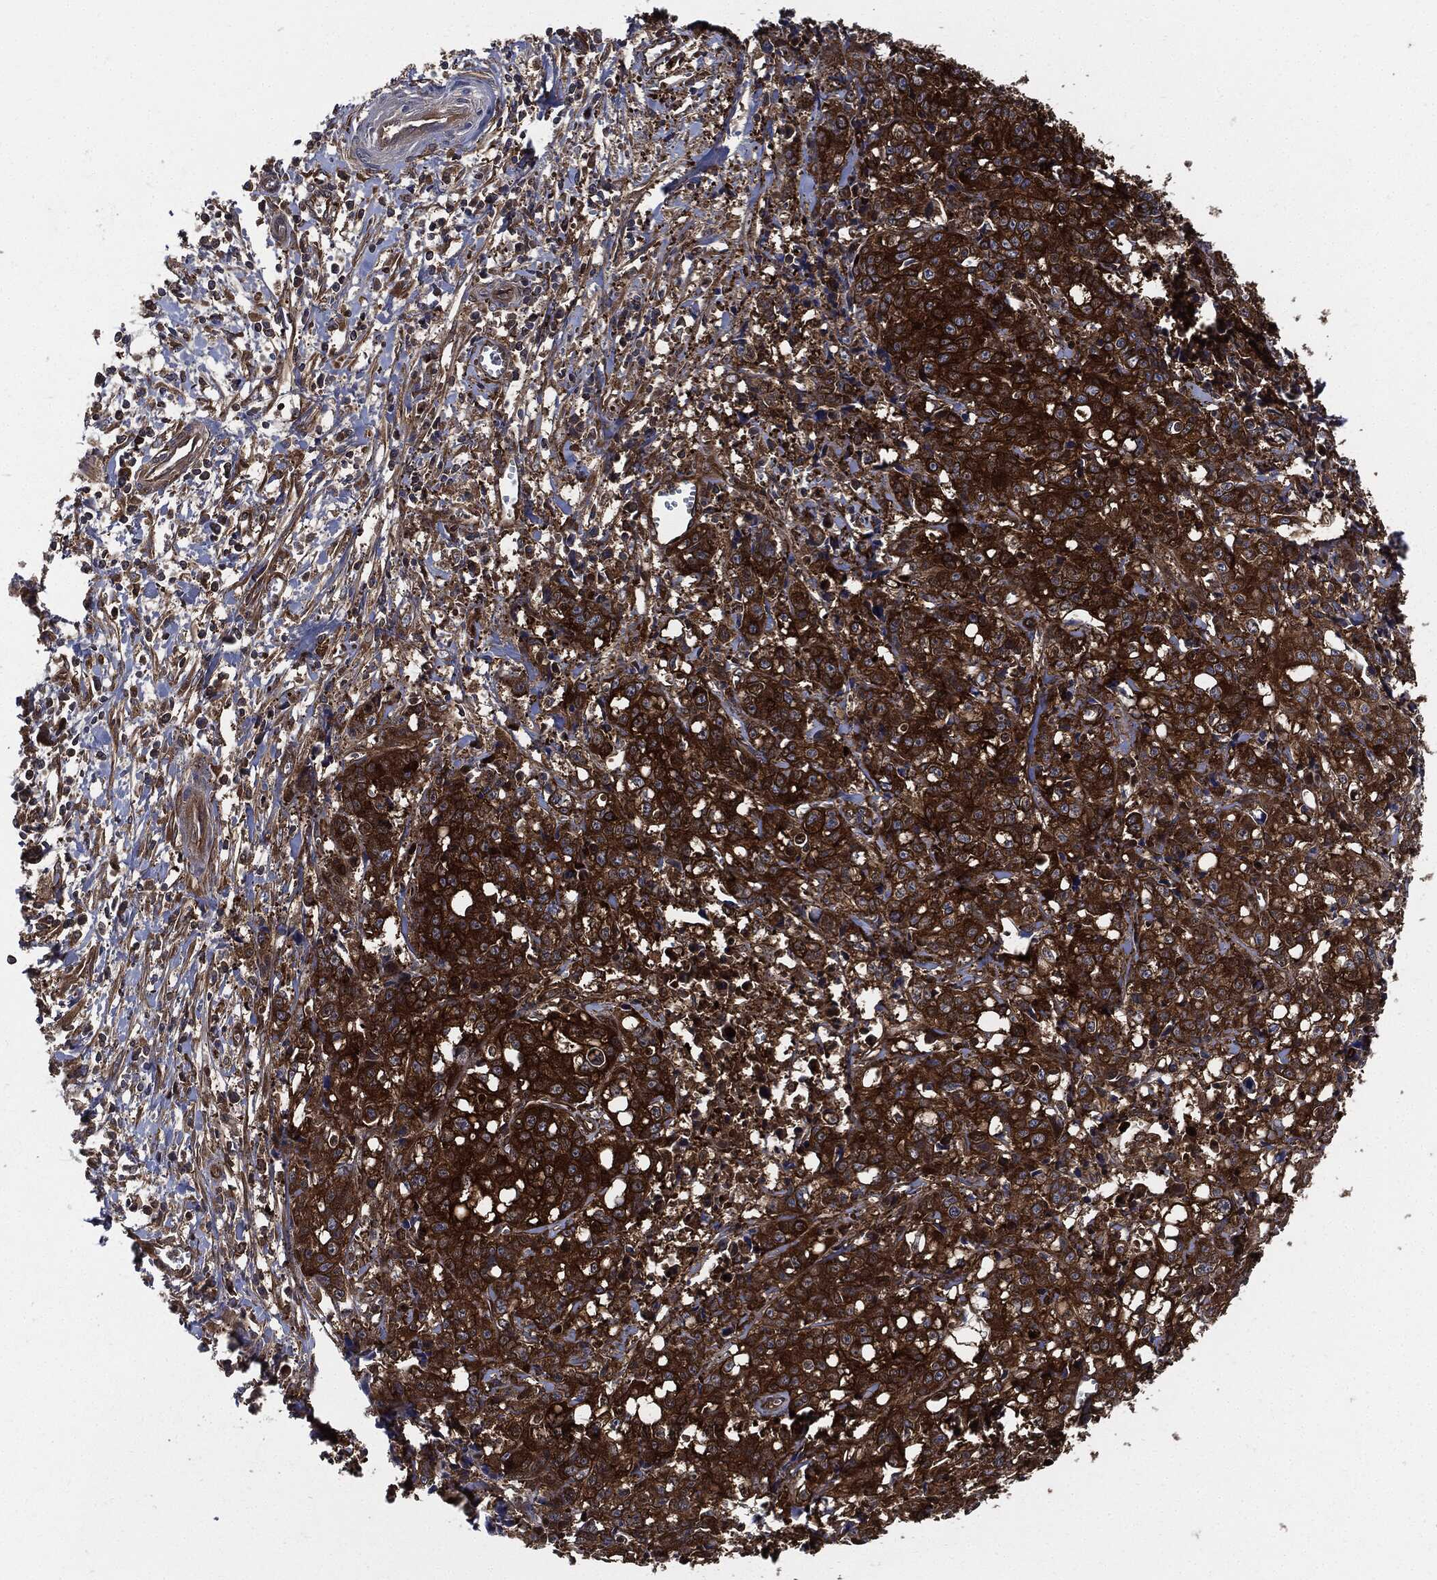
{"staining": {"intensity": "strong", "quantity": ">75%", "location": "cytoplasmic/membranous"}, "tissue": "pancreatic cancer", "cell_type": "Tumor cells", "image_type": "cancer", "snomed": [{"axis": "morphology", "description": "Adenocarcinoma, NOS"}, {"axis": "topography", "description": "Pancreas"}], "caption": "High-magnification brightfield microscopy of pancreatic cancer (adenocarcinoma) stained with DAB (3,3'-diaminobenzidine) (brown) and counterstained with hematoxylin (blue). tumor cells exhibit strong cytoplasmic/membranous expression is appreciated in approximately>75% of cells. (DAB IHC with brightfield microscopy, high magnification).", "gene": "XPNPEP1", "patient": {"sex": "male", "age": 64}}